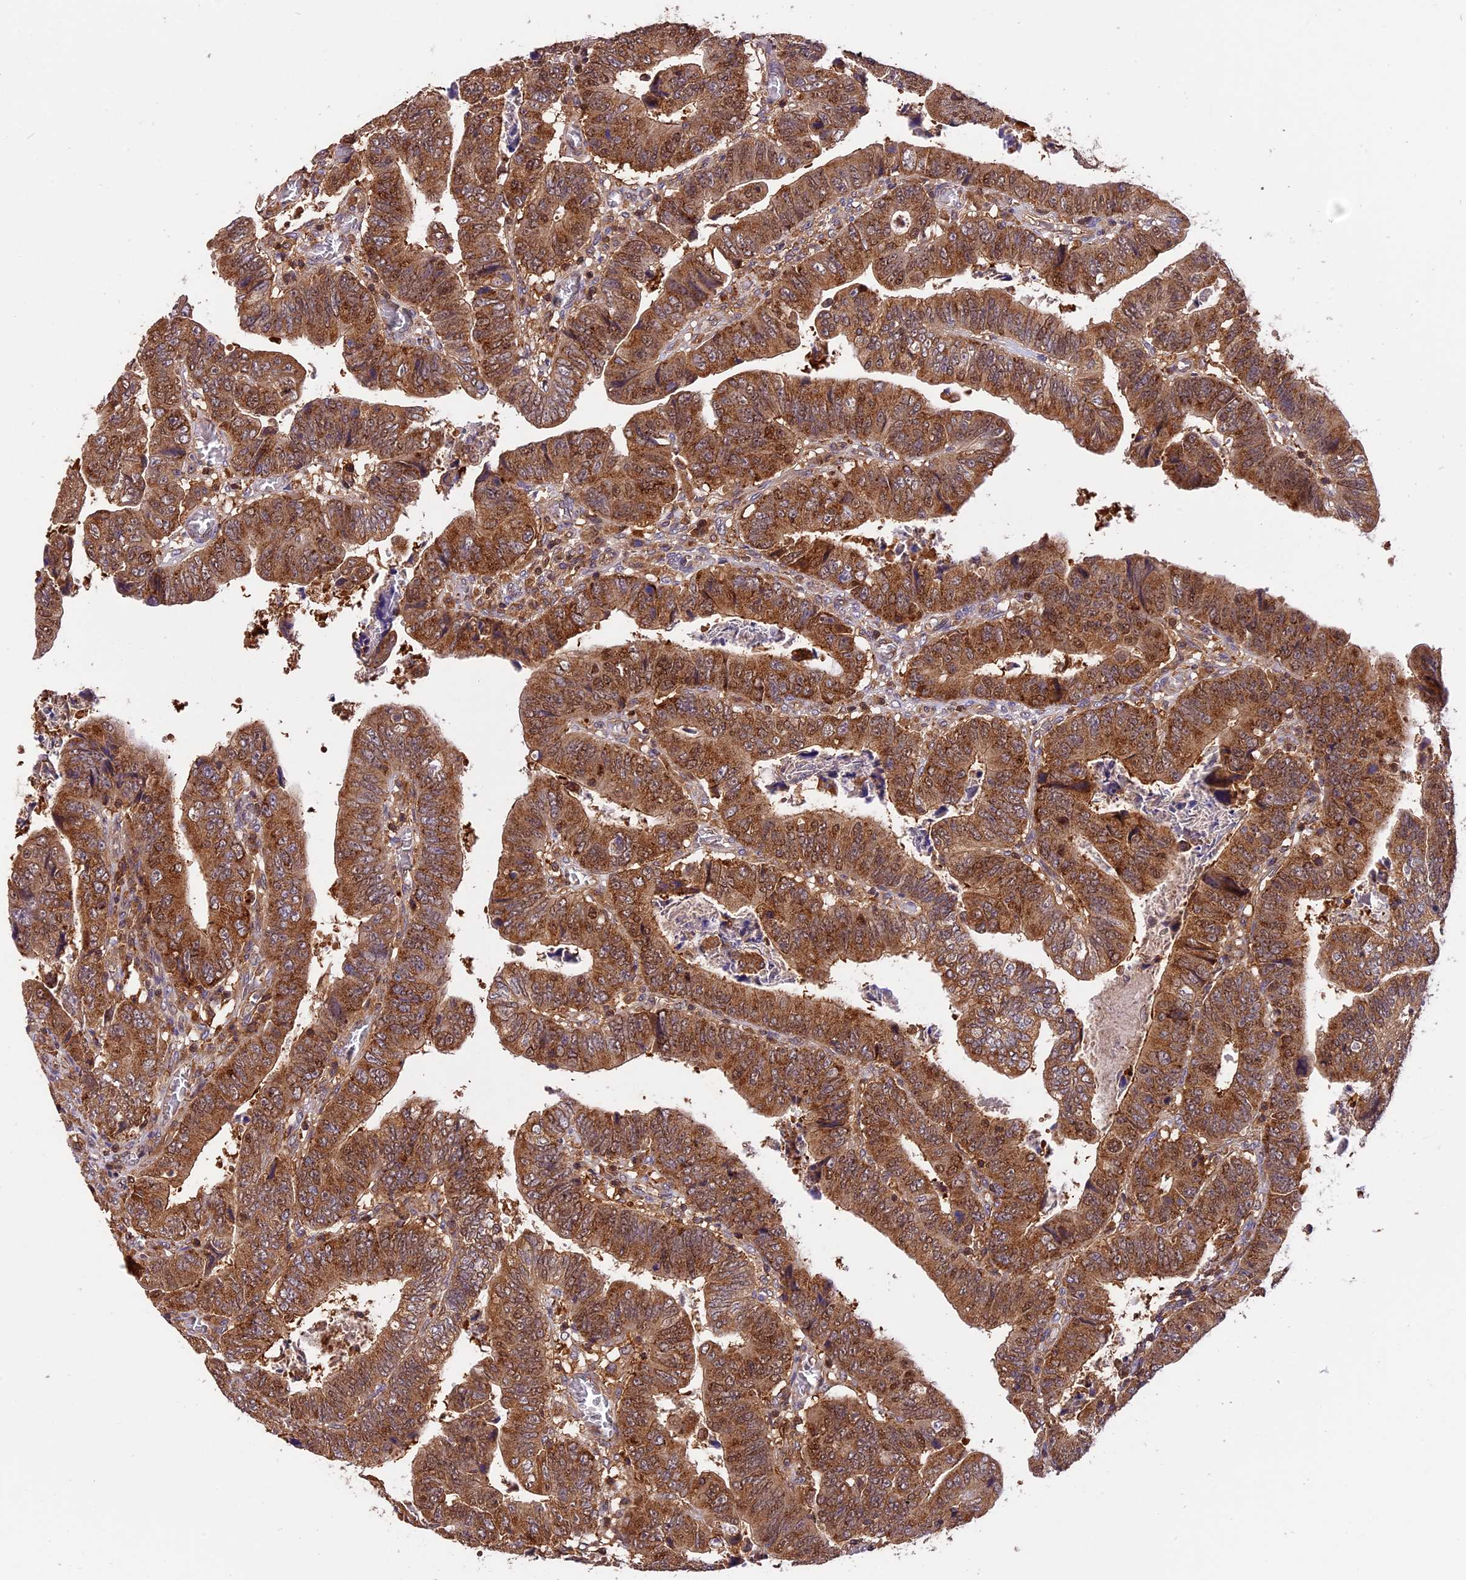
{"staining": {"intensity": "moderate", "quantity": ">75%", "location": "cytoplasmic/membranous"}, "tissue": "colorectal cancer", "cell_type": "Tumor cells", "image_type": "cancer", "snomed": [{"axis": "morphology", "description": "Normal tissue, NOS"}, {"axis": "morphology", "description": "Adenocarcinoma, NOS"}, {"axis": "topography", "description": "Rectum"}], "caption": "A brown stain shows moderate cytoplasmic/membranous staining of a protein in colorectal adenocarcinoma tumor cells.", "gene": "PEX3", "patient": {"sex": "female", "age": 65}}